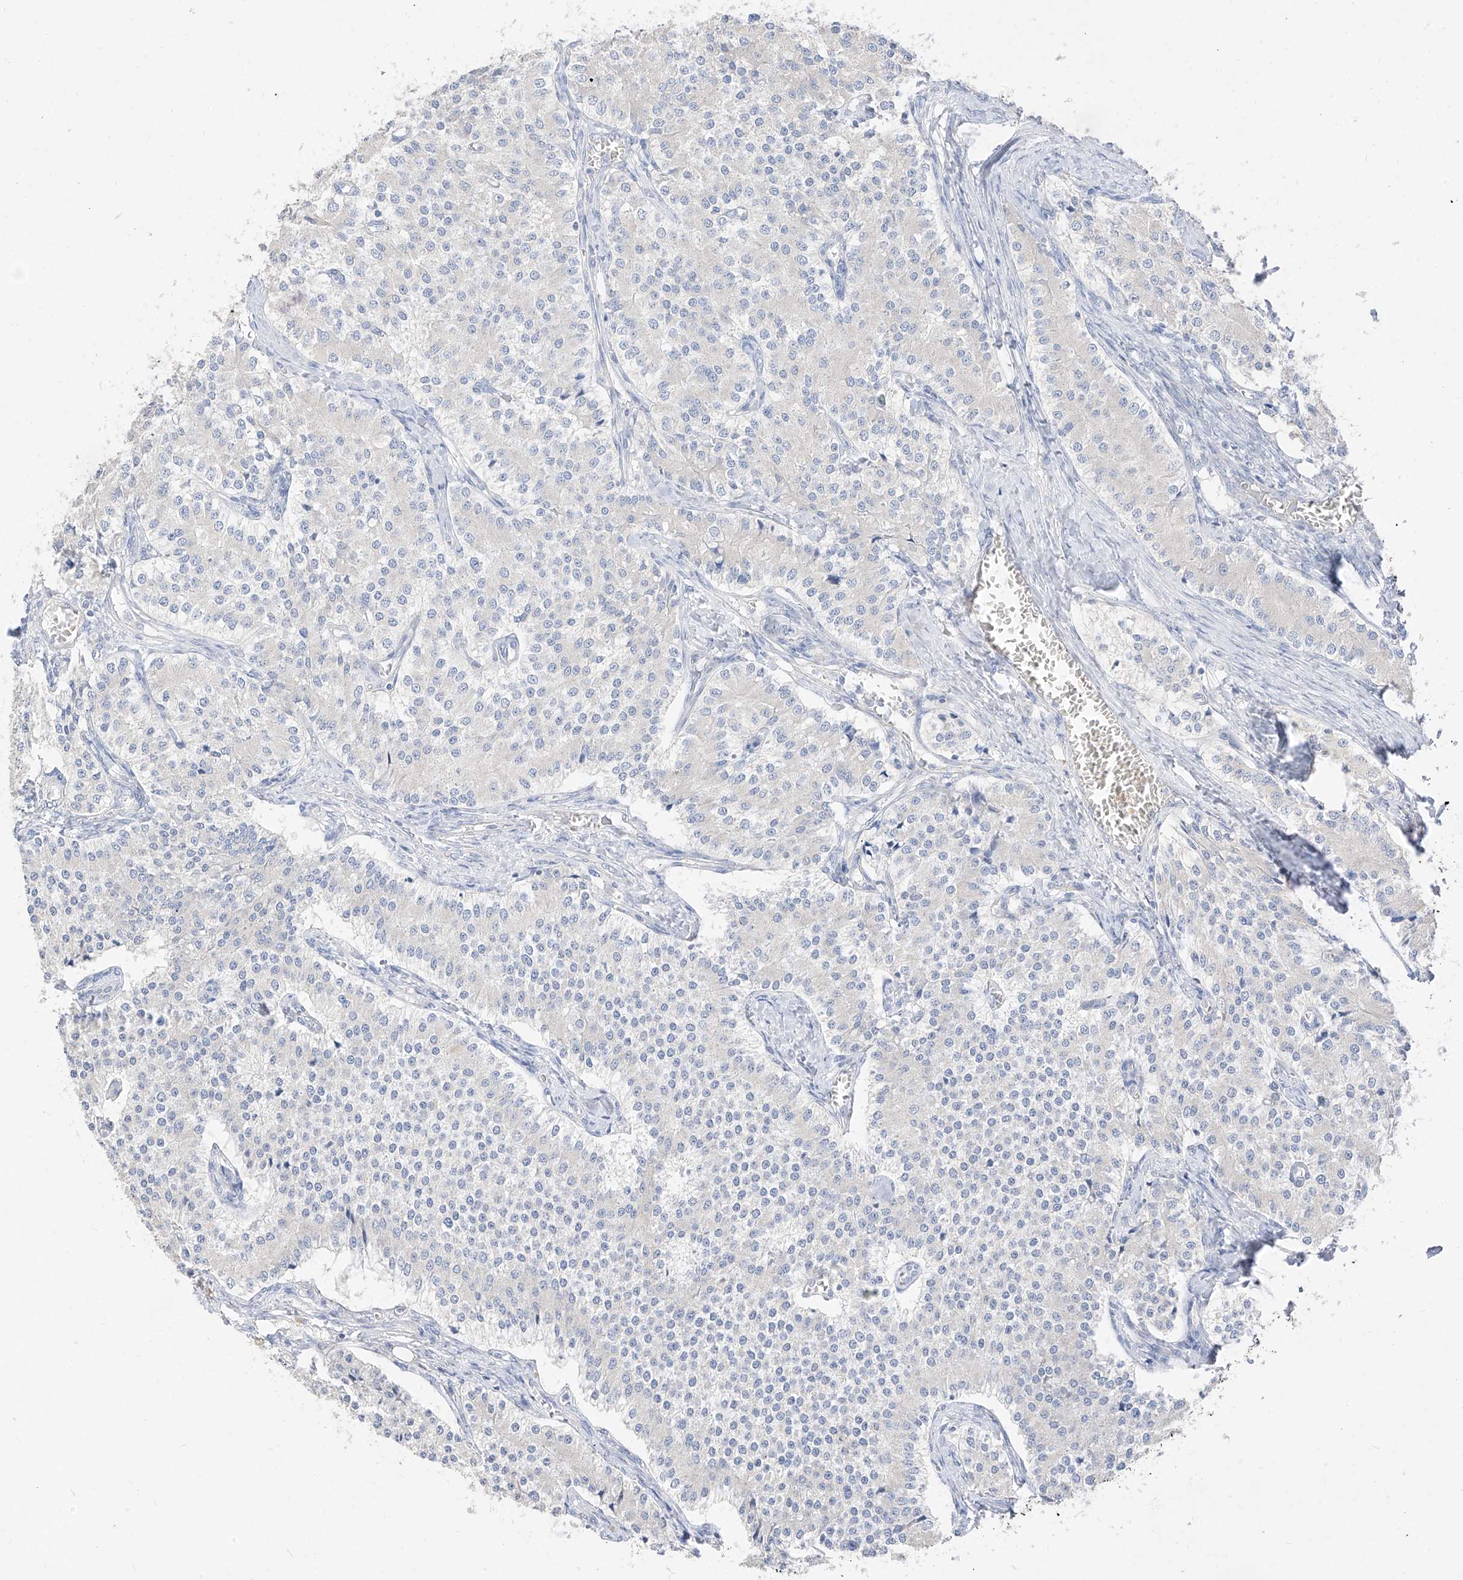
{"staining": {"intensity": "negative", "quantity": "none", "location": "none"}, "tissue": "carcinoid", "cell_type": "Tumor cells", "image_type": "cancer", "snomed": [{"axis": "morphology", "description": "Carcinoid, malignant, NOS"}, {"axis": "topography", "description": "Colon"}], "caption": "This is an immunohistochemistry histopathology image of carcinoid. There is no staining in tumor cells.", "gene": "ZZEF1", "patient": {"sex": "female", "age": 52}}